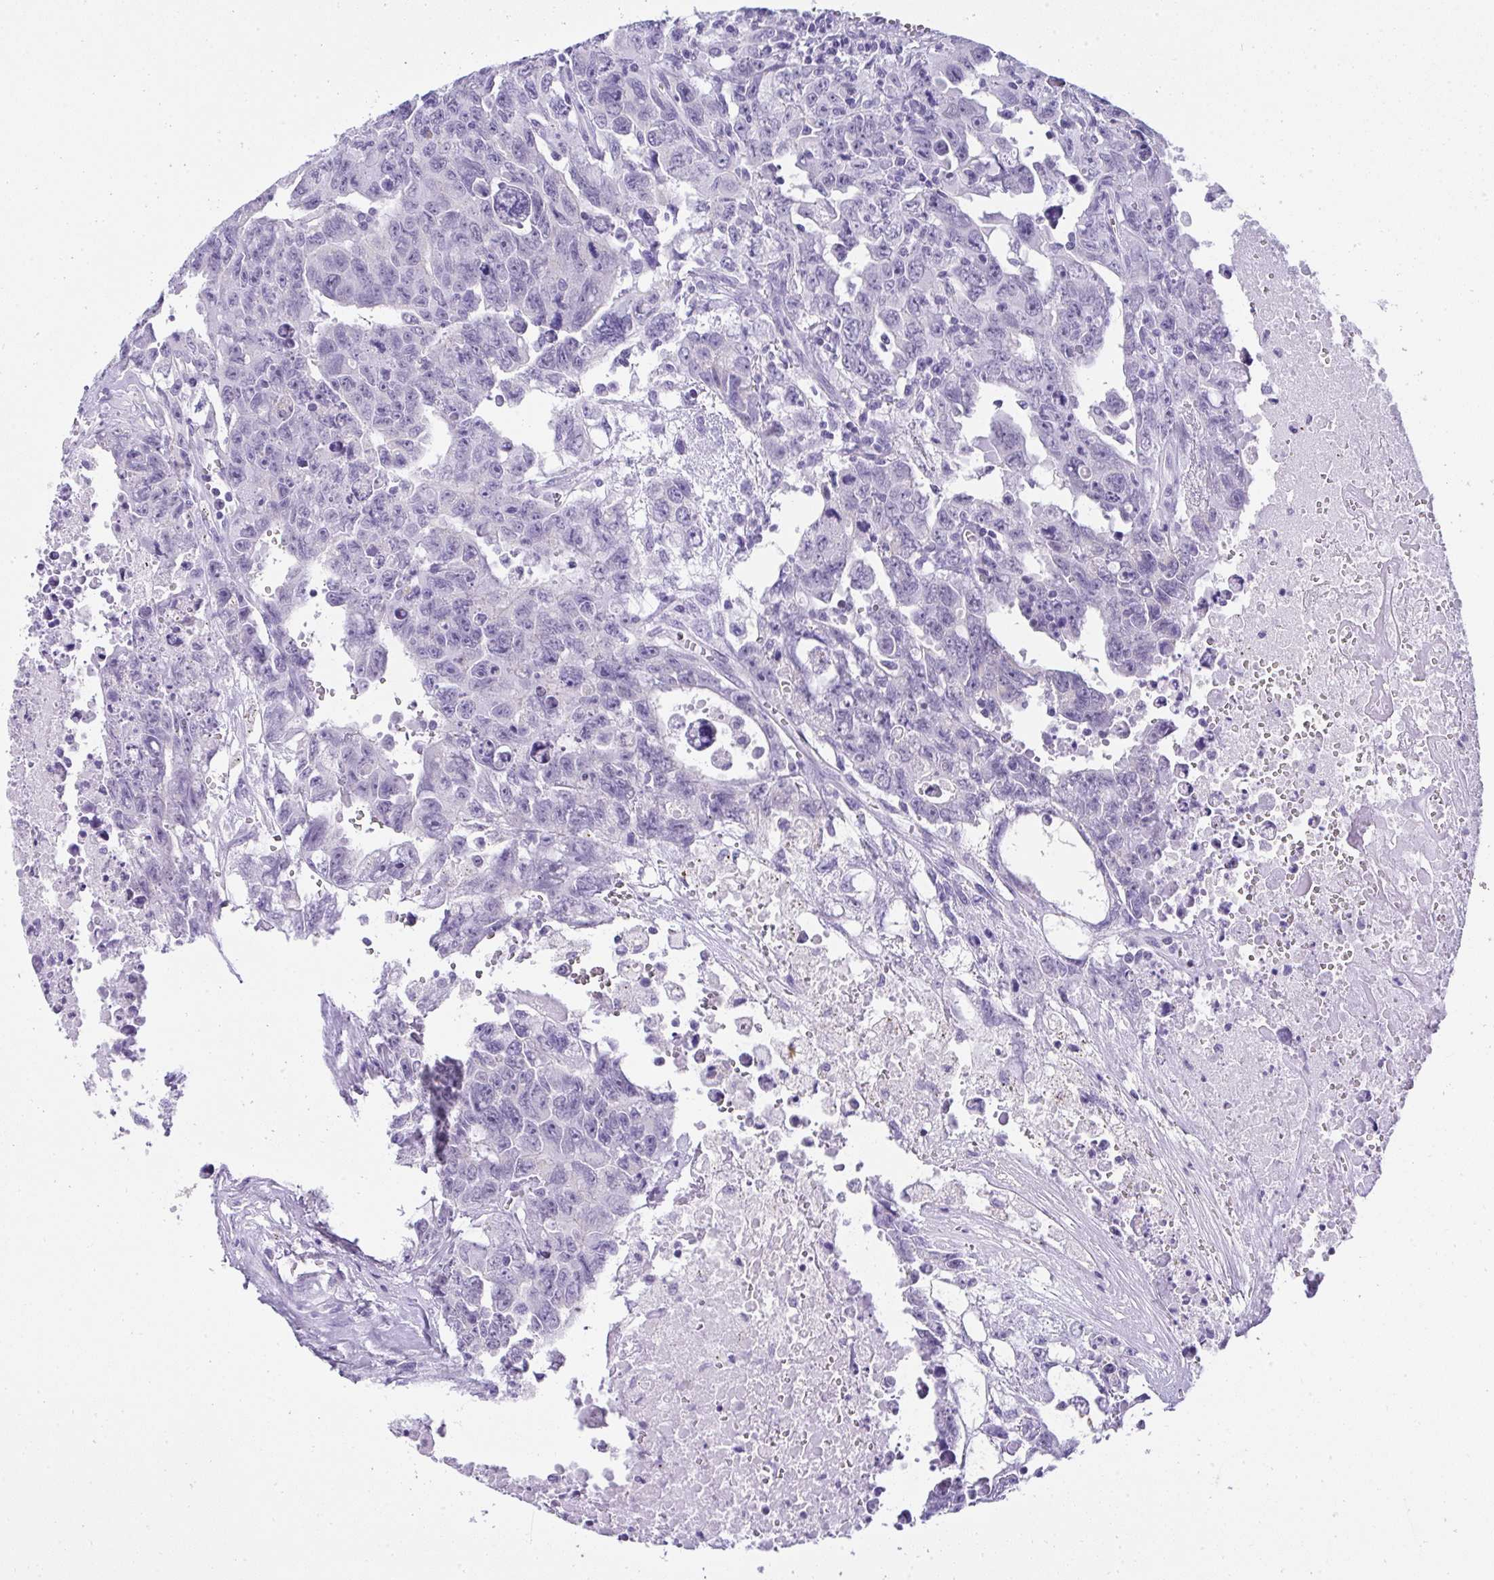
{"staining": {"intensity": "negative", "quantity": "none", "location": "none"}, "tissue": "testis cancer", "cell_type": "Tumor cells", "image_type": "cancer", "snomed": [{"axis": "morphology", "description": "Carcinoma, Embryonal, NOS"}, {"axis": "topography", "description": "Testis"}], "caption": "IHC of testis cancer shows no expression in tumor cells.", "gene": "RNF183", "patient": {"sex": "male", "age": 24}}